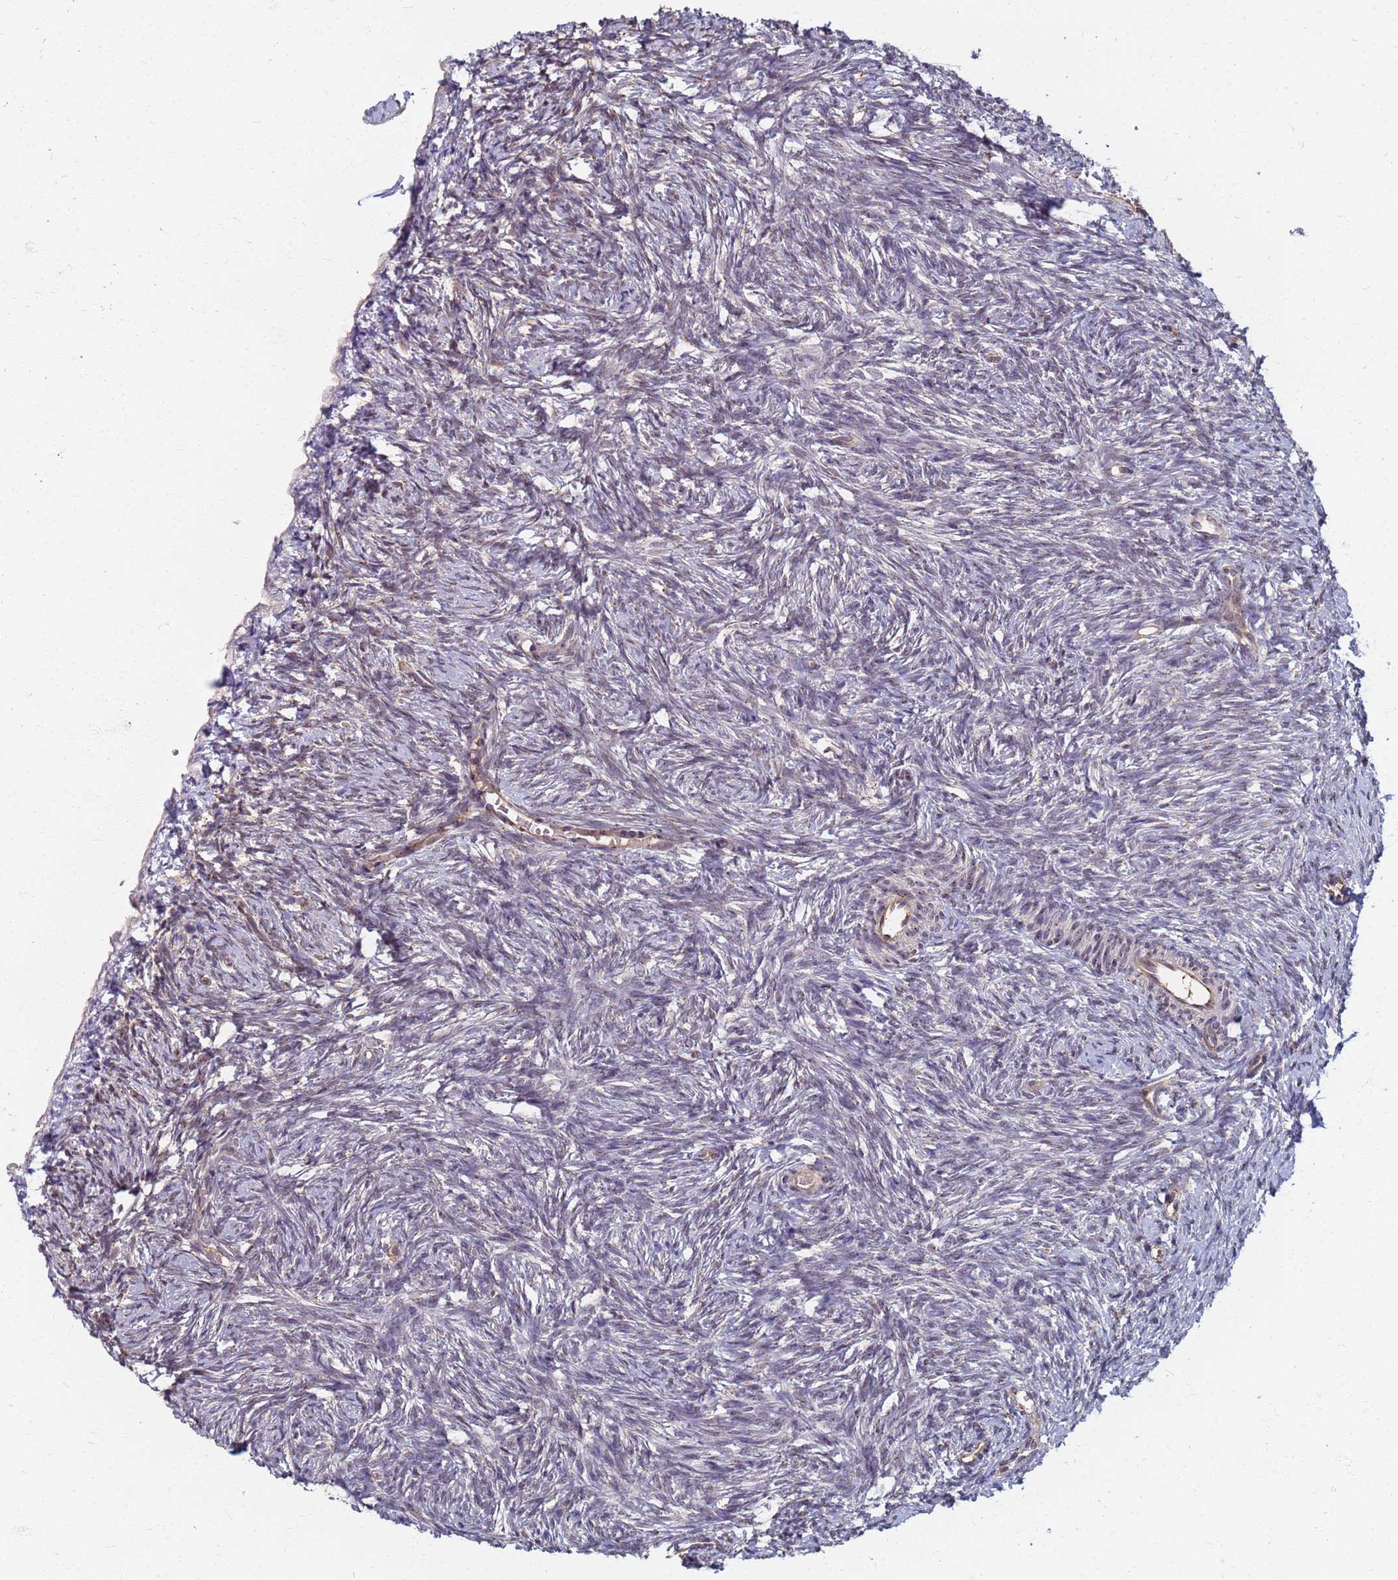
{"staining": {"intensity": "weak", "quantity": "25%-75%", "location": "cytoplasmic/membranous"}, "tissue": "ovary", "cell_type": "Ovarian stroma cells", "image_type": "normal", "snomed": [{"axis": "morphology", "description": "Normal tissue, NOS"}, {"axis": "topography", "description": "Ovary"}], "caption": "Protein expression analysis of normal ovary reveals weak cytoplasmic/membranous staining in approximately 25%-75% of ovarian stroma cells. The protein of interest is shown in brown color, while the nuclei are stained blue.", "gene": "ITGB4", "patient": {"sex": "female", "age": 51}}